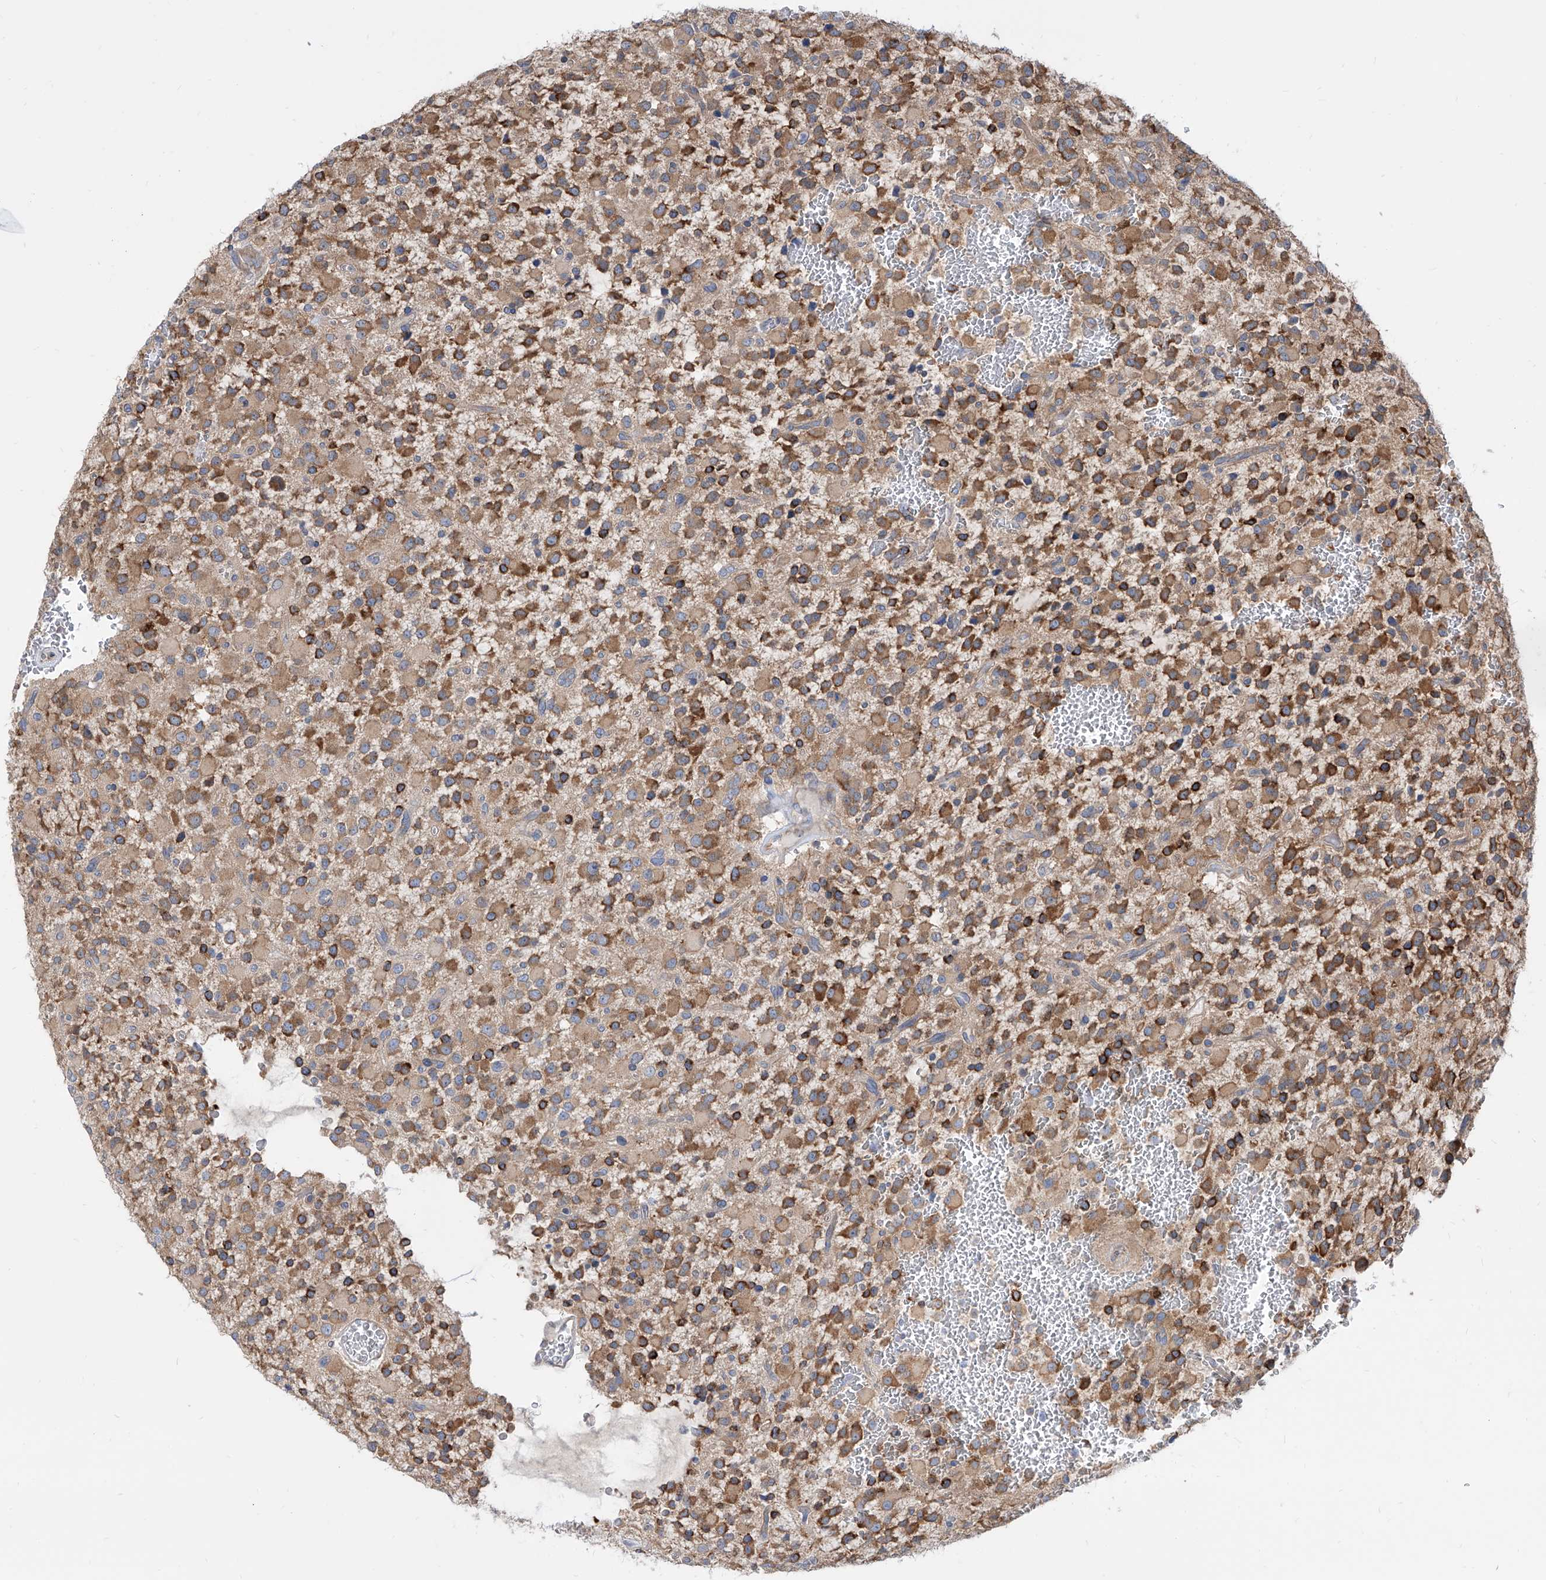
{"staining": {"intensity": "moderate", "quantity": ">75%", "location": "cytoplasmic/membranous"}, "tissue": "glioma", "cell_type": "Tumor cells", "image_type": "cancer", "snomed": [{"axis": "morphology", "description": "Glioma, malignant, High grade"}, {"axis": "topography", "description": "Brain"}], "caption": "Approximately >75% of tumor cells in human malignant high-grade glioma reveal moderate cytoplasmic/membranous protein expression as visualized by brown immunohistochemical staining.", "gene": "FAM83B", "patient": {"sex": "male", "age": 34}}